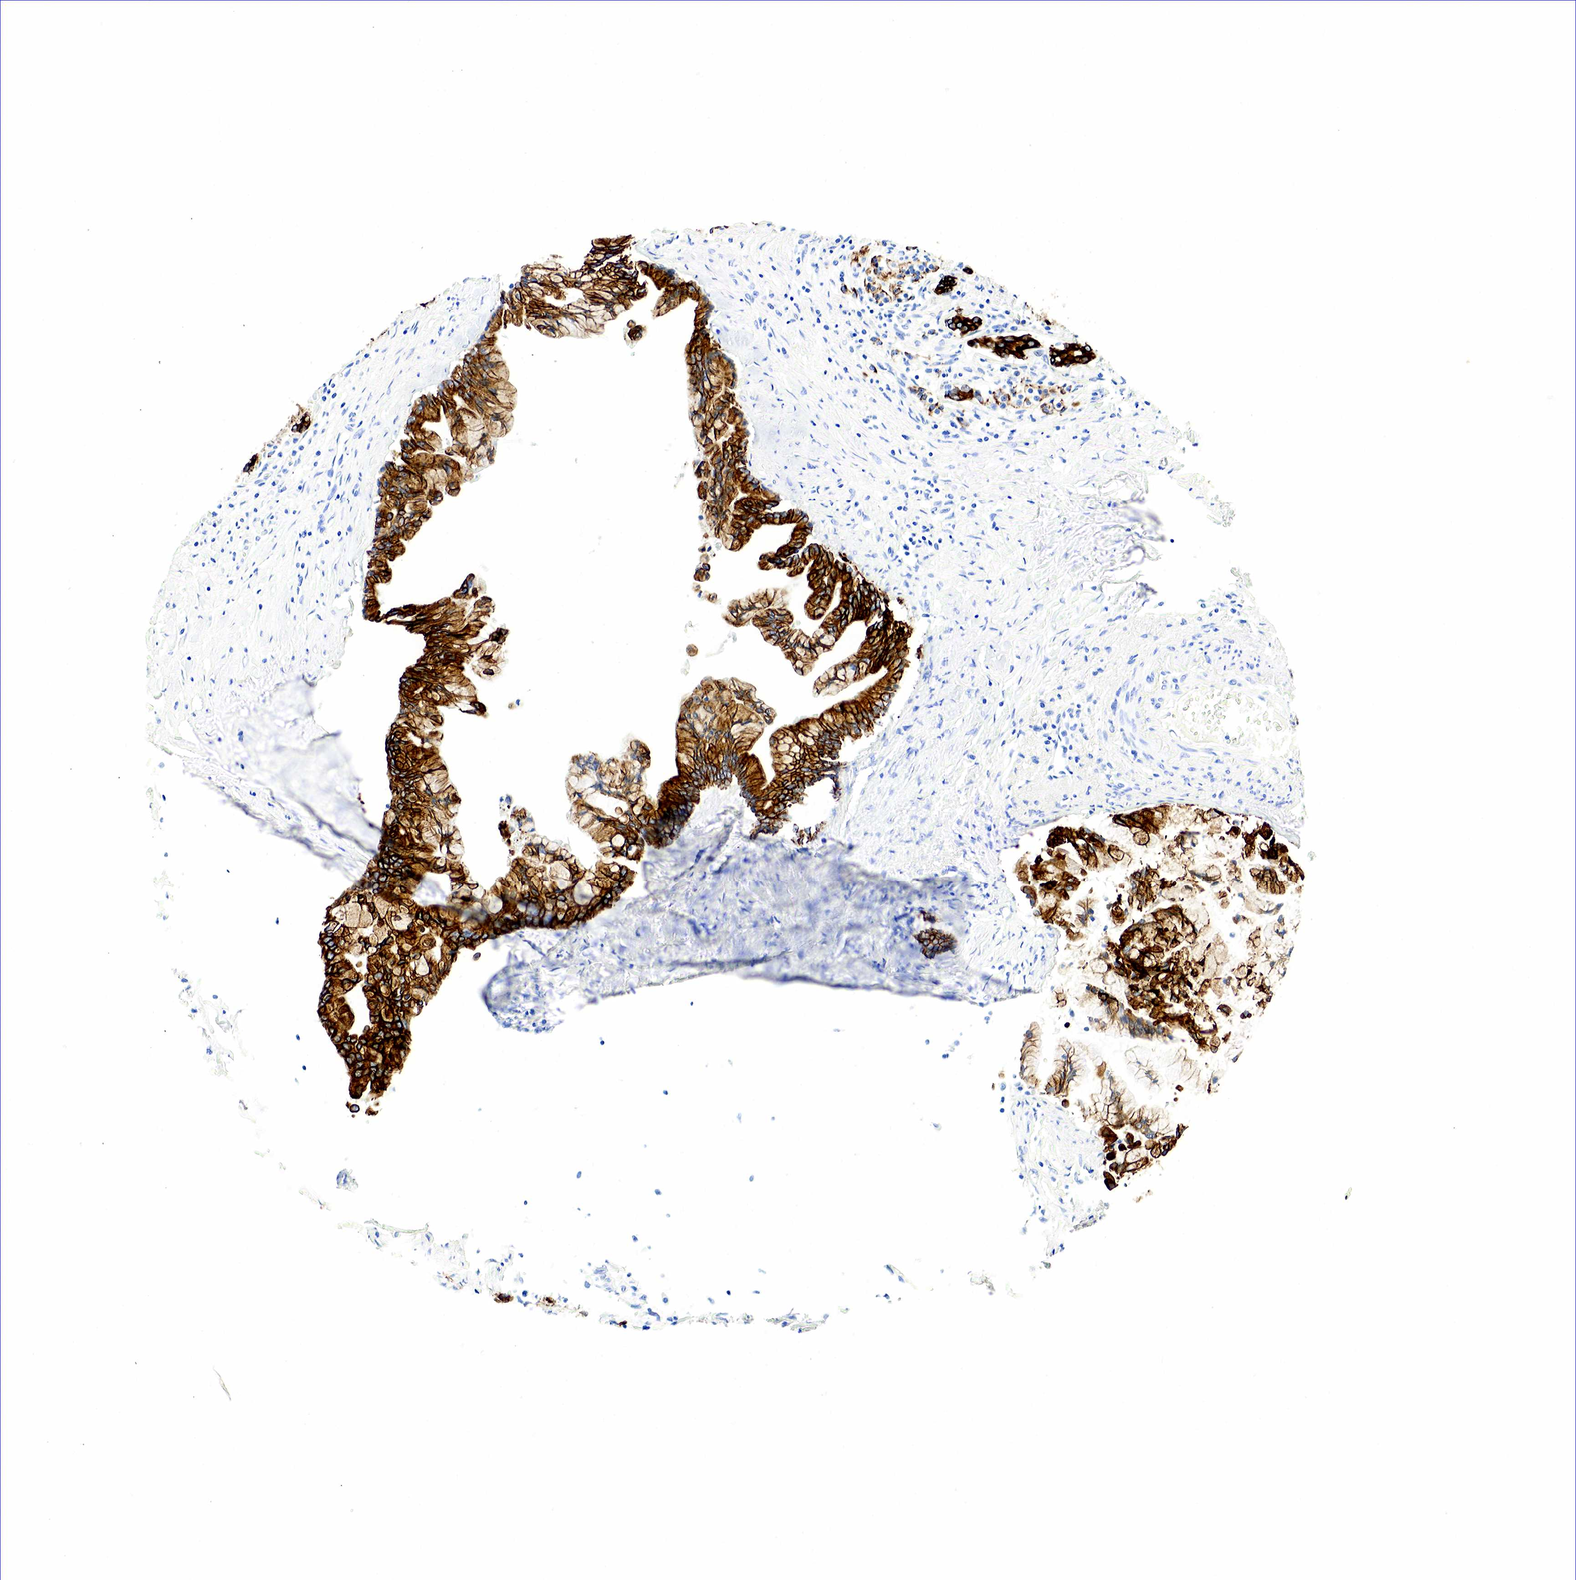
{"staining": {"intensity": "strong", "quantity": ">75%", "location": "cytoplasmic/membranous"}, "tissue": "pancreatic cancer", "cell_type": "Tumor cells", "image_type": "cancer", "snomed": [{"axis": "morphology", "description": "Adenocarcinoma, NOS"}, {"axis": "topography", "description": "Pancreas"}], "caption": "Human adenocarcinoma (pancreatic) stained with a brown dye shows strong cytoplasmic/membranous positive staining in about >75% of tumor cells.", "gene": "KRT18", "patient": {"sex": "male", "age": 59}}